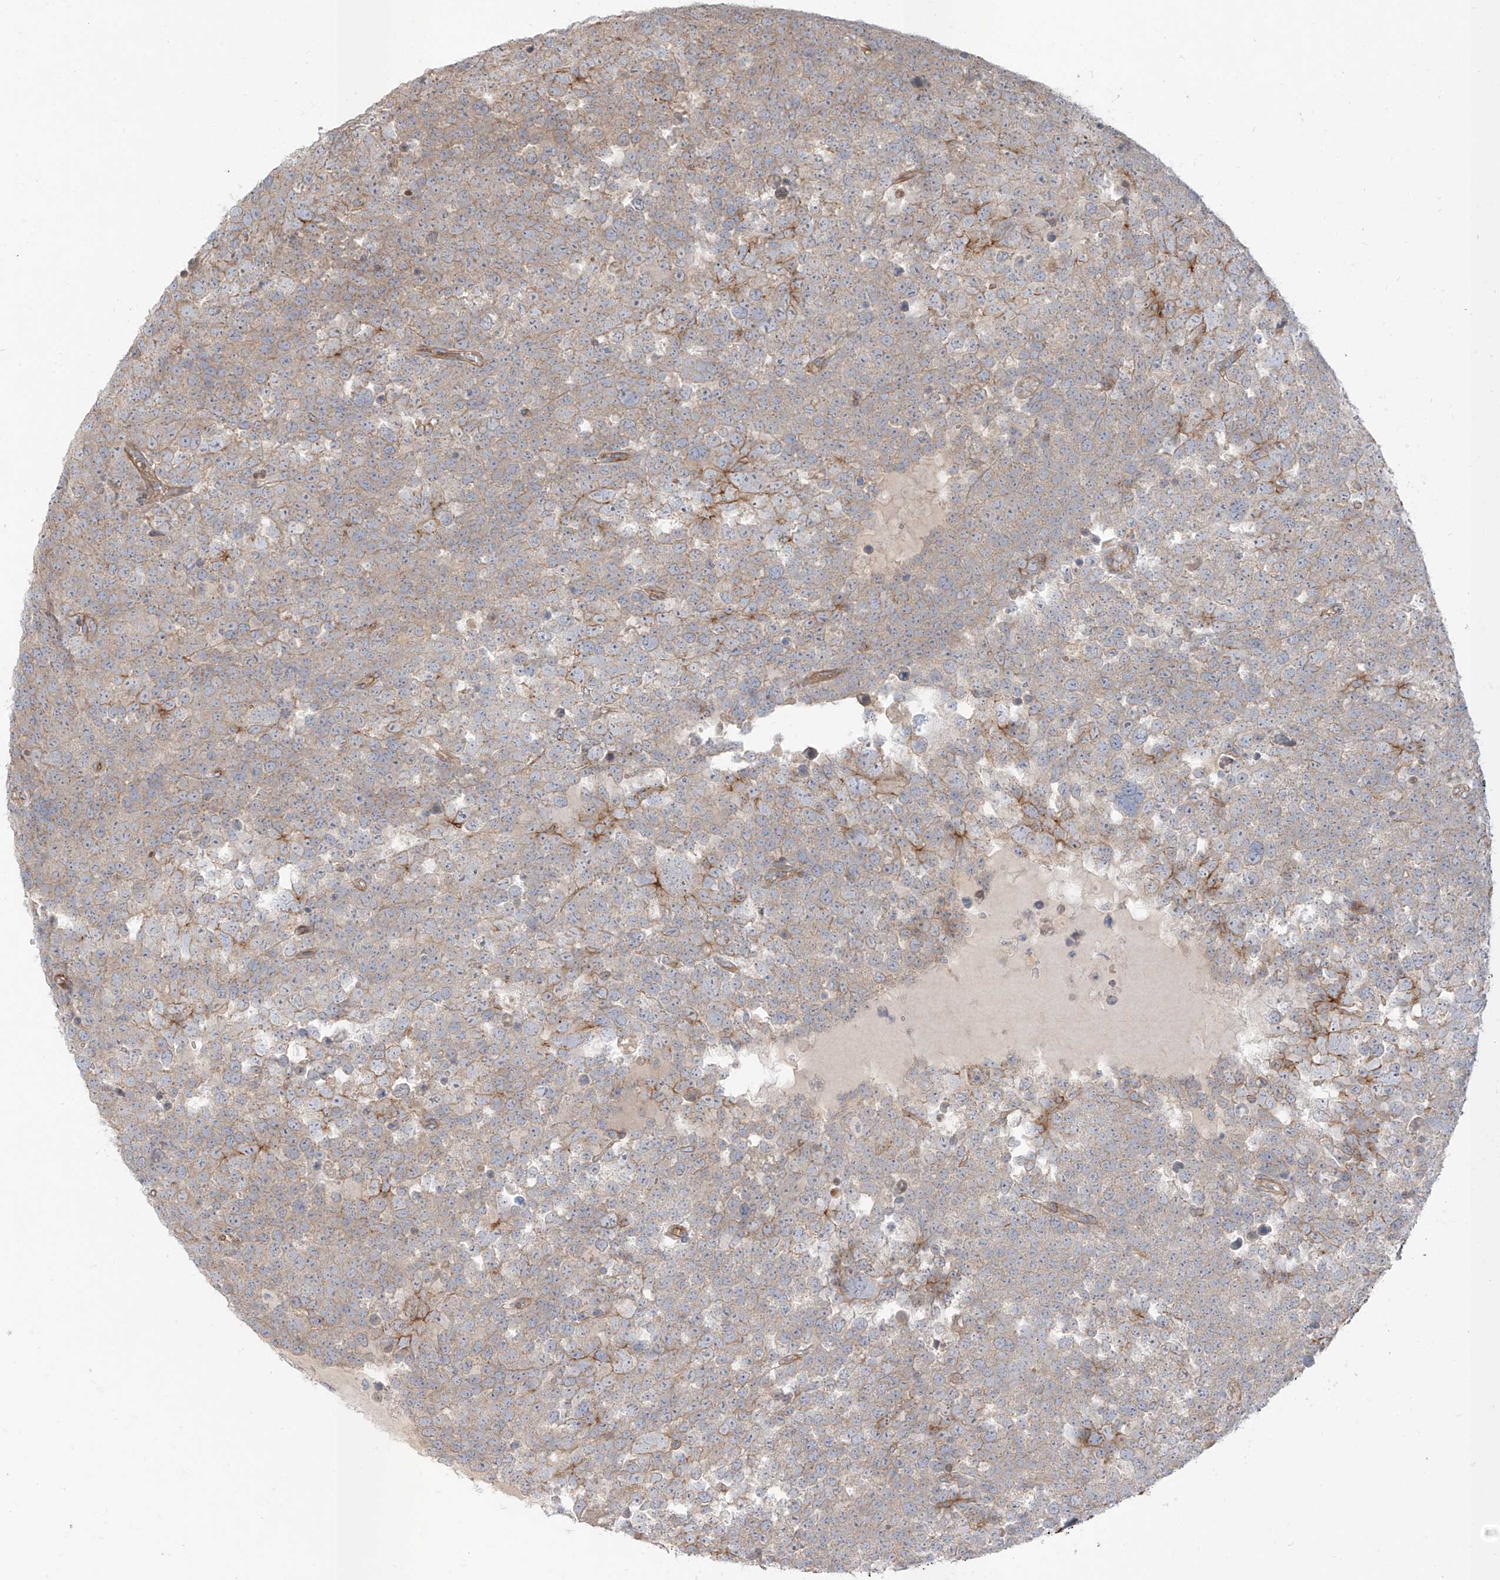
{"staining": {"intensity": "weak", "quantity": "<25%", "location": "cytoplasmic/membranous"}, "tissue": "testis cancer", "cell_type": "Tumor cells", "image_type": "cancer", "snomed": [{"axis": "morphology", "description": "Seminoma, NOS"}, {"axis": "topography", "description": "Testis"}], "caption": "An immunohistochemistry (IHC) image of testis cancer is shown. There is no staining in tumor cells of testis cancer.", "gene": "EPHX4", "patient": {"sex": "male", "age": 71}}